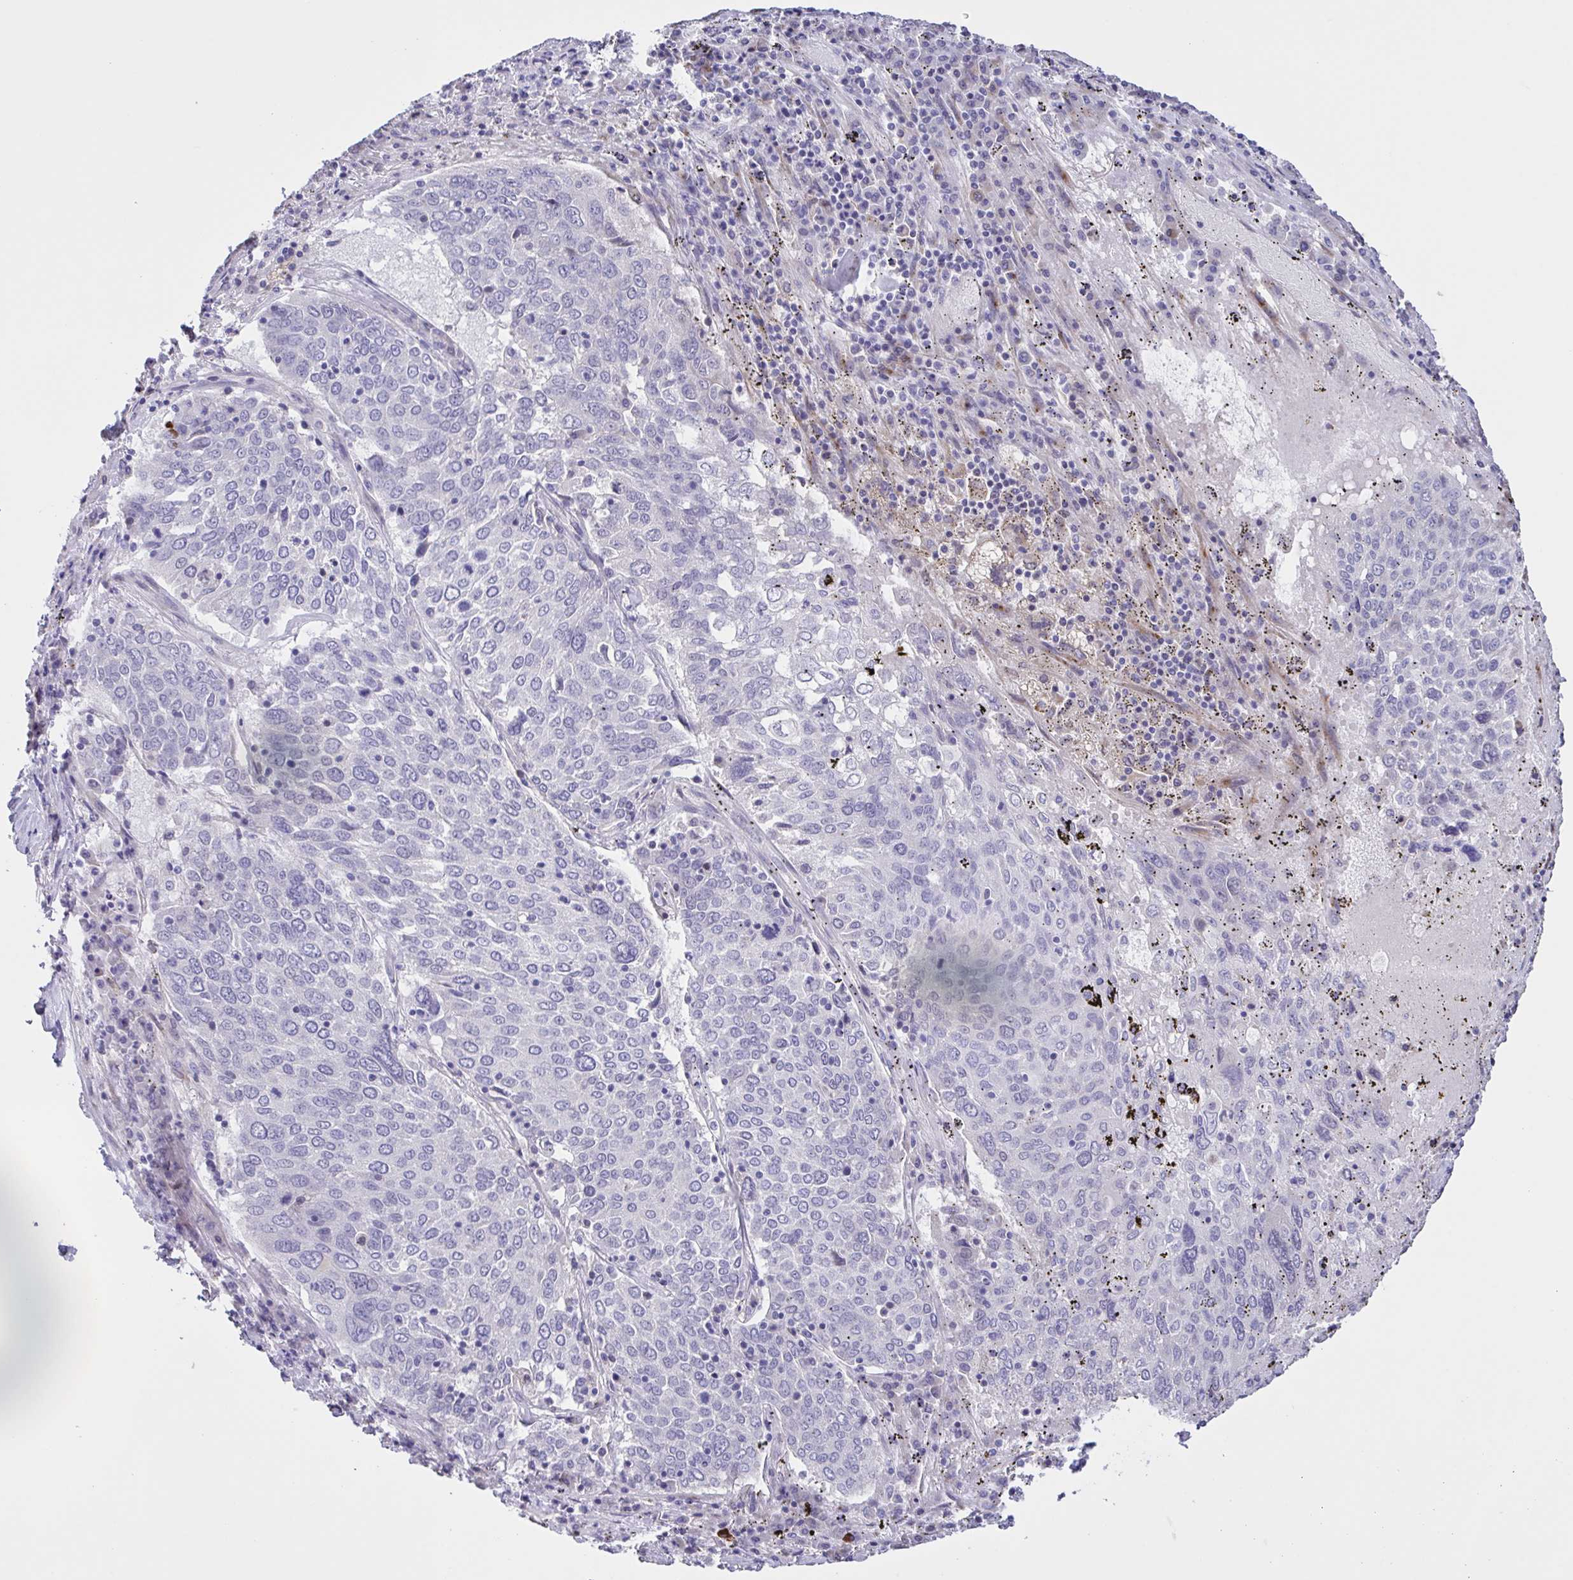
{"staining": {"intensity": "negative", "quantity": "none", "location": "none"}, "tissue": "lung cancer", "cell_type": "Tumor cells", "image_type": "cancer", "snomed": [{"axis": "morphology", "description": "Squamous cell carcinoma, NOS"}, {"axis": "topography", "description": "Lung"}], "caption": "Immunohistochemistry histopathology image of neoplastic tissue: lung squamous cell carcinoma stained with DAB (3,3'-diaminobenzidine) demonstrates no significant protein expression in tumor cells. (IHC, brightfield microscopy, high magnification).", "gene": "MRGPRX2", "patient": {"sex": "male", "age": 65}}